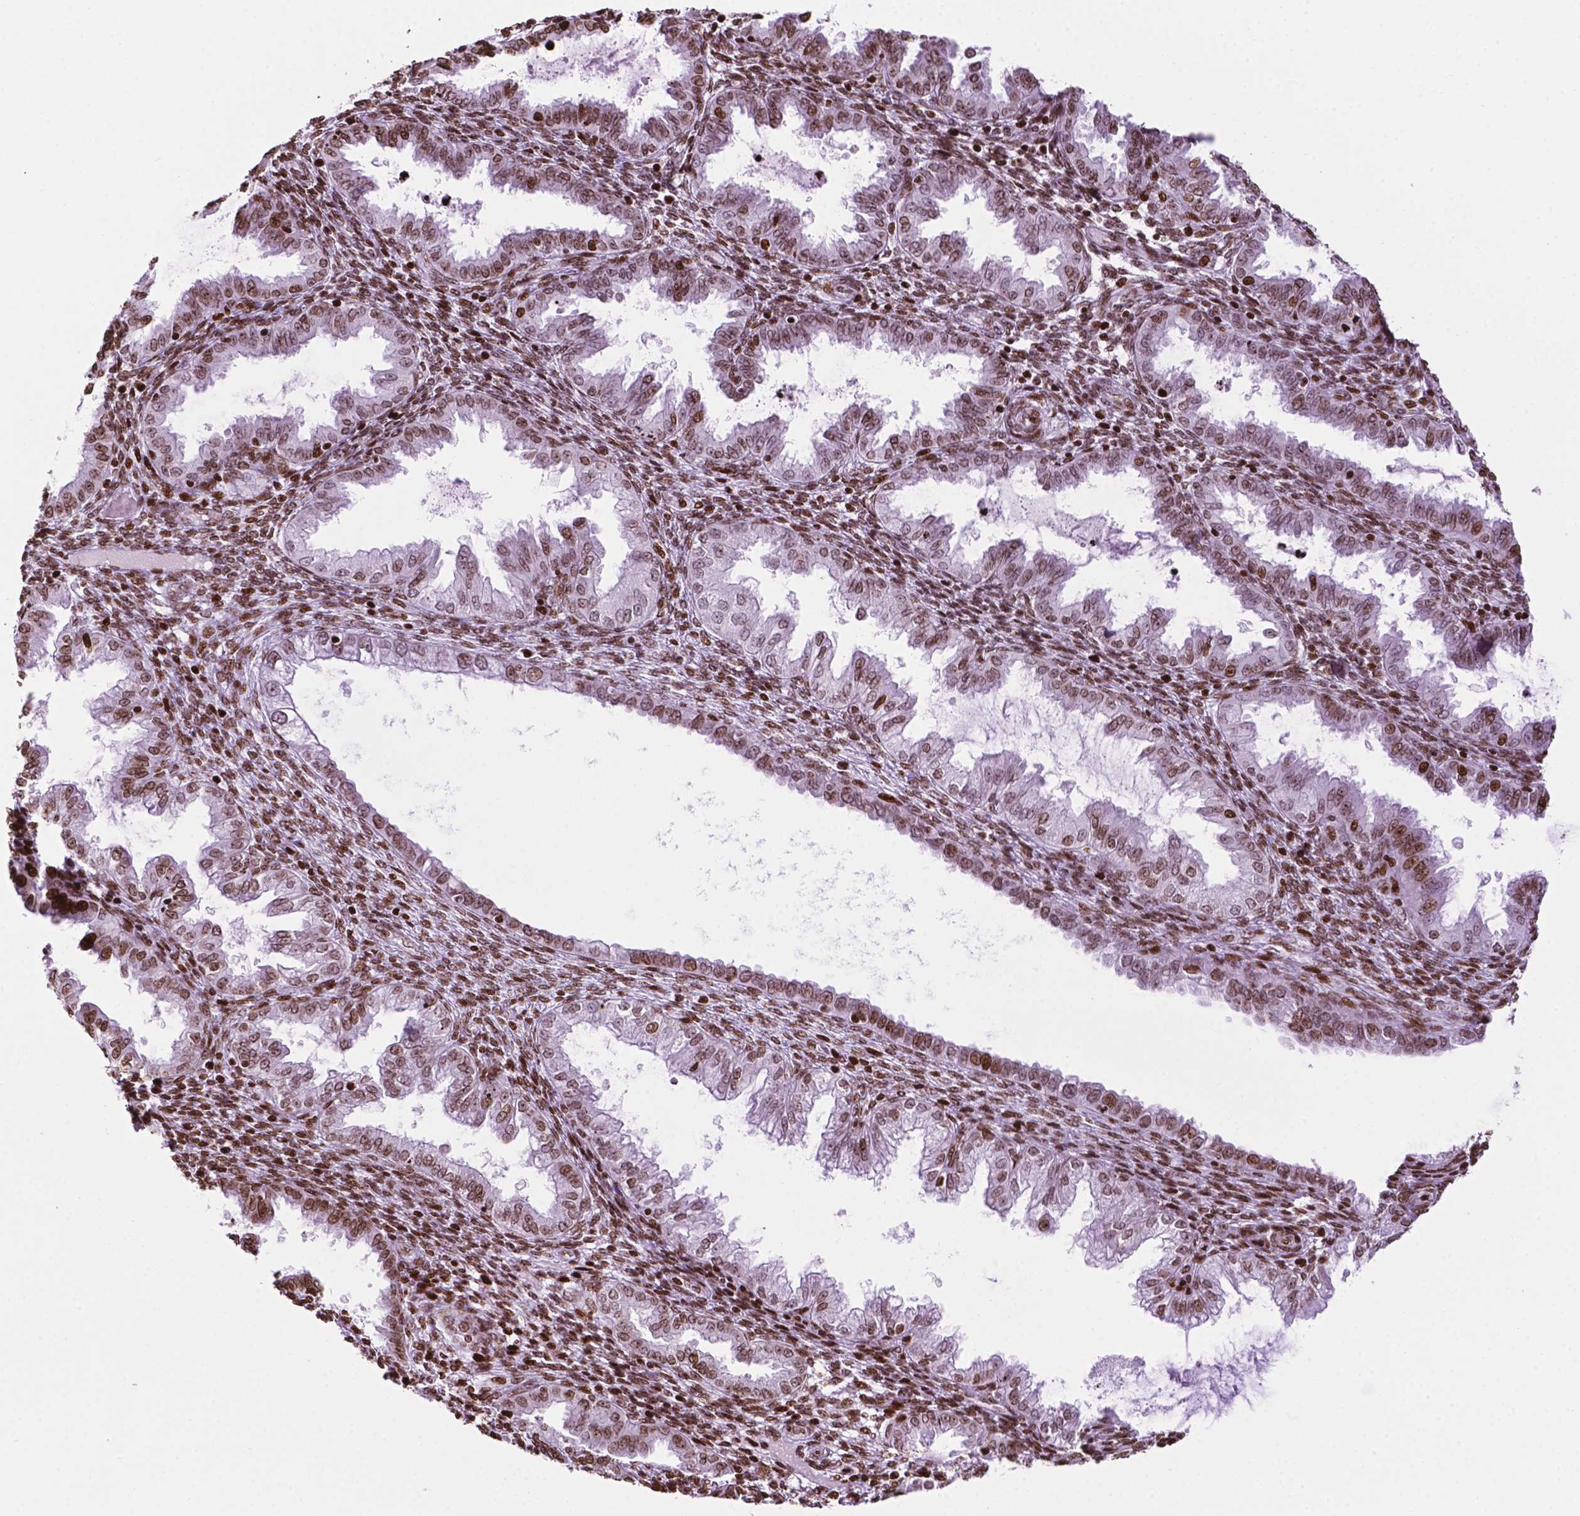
{"staining": {"intensity": "moderate", "quantity": ">75%", "location": "nuclear"}, "tissue": "endometrium", "cell_type": "Cells in endometrial stroma", "image_type": "normal", "snomed": [{"axis": "morphology", "description": "Normal tissue, NOS"}, {"axis": "topography", "description": "Endometrium"}], "caption": "A high-resolution micrograph shows IHC staining of benign endometrium, which demonstrates moderate nuclear positivity in about >75% of cells in endometrial stroma. (DAB IHC with brightfield microscopy, high magnification).", "gene": "TMEM250", "patient": {"sex": "female", "age": 33}}